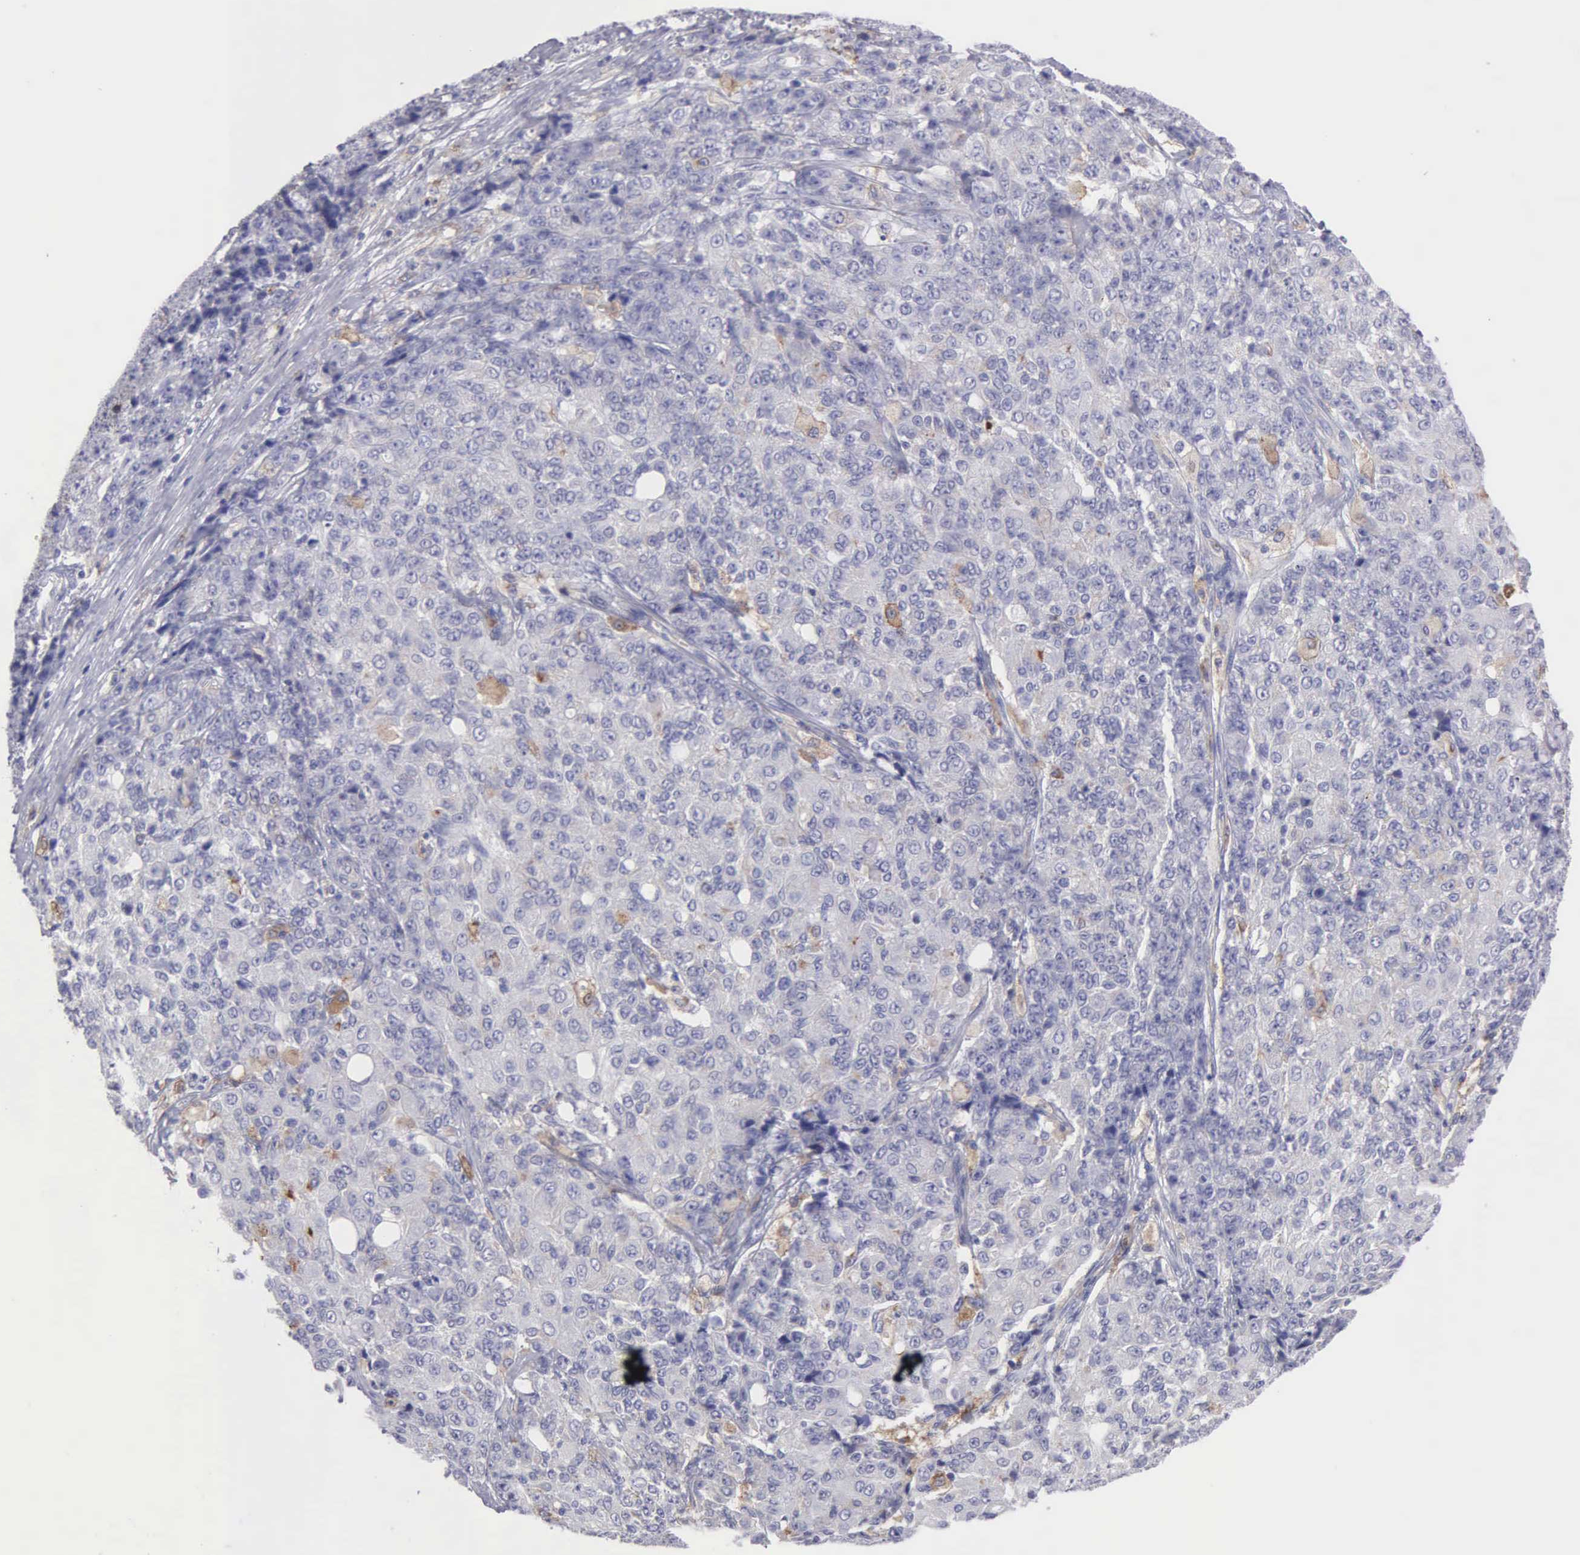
{"staining": {"intensity": "weak", "quantity": "<25%", "location": "cytoplasmic/membranous"}, "tissue": "ovarian cancer", "cell_type": "Tumor cells", "image_type": "cancer", "snomed": [{"axis": "morphology", "description": "Carcinoma, endometroid"}, {"axis": "topography", "description": "Ovary"}], "caption": "Tumor cells are negative for brown protein staining in endometroid carcinoma (ovarian).", "gene": "TYRP1", "patient": {"sex": "female", "age": 42}}